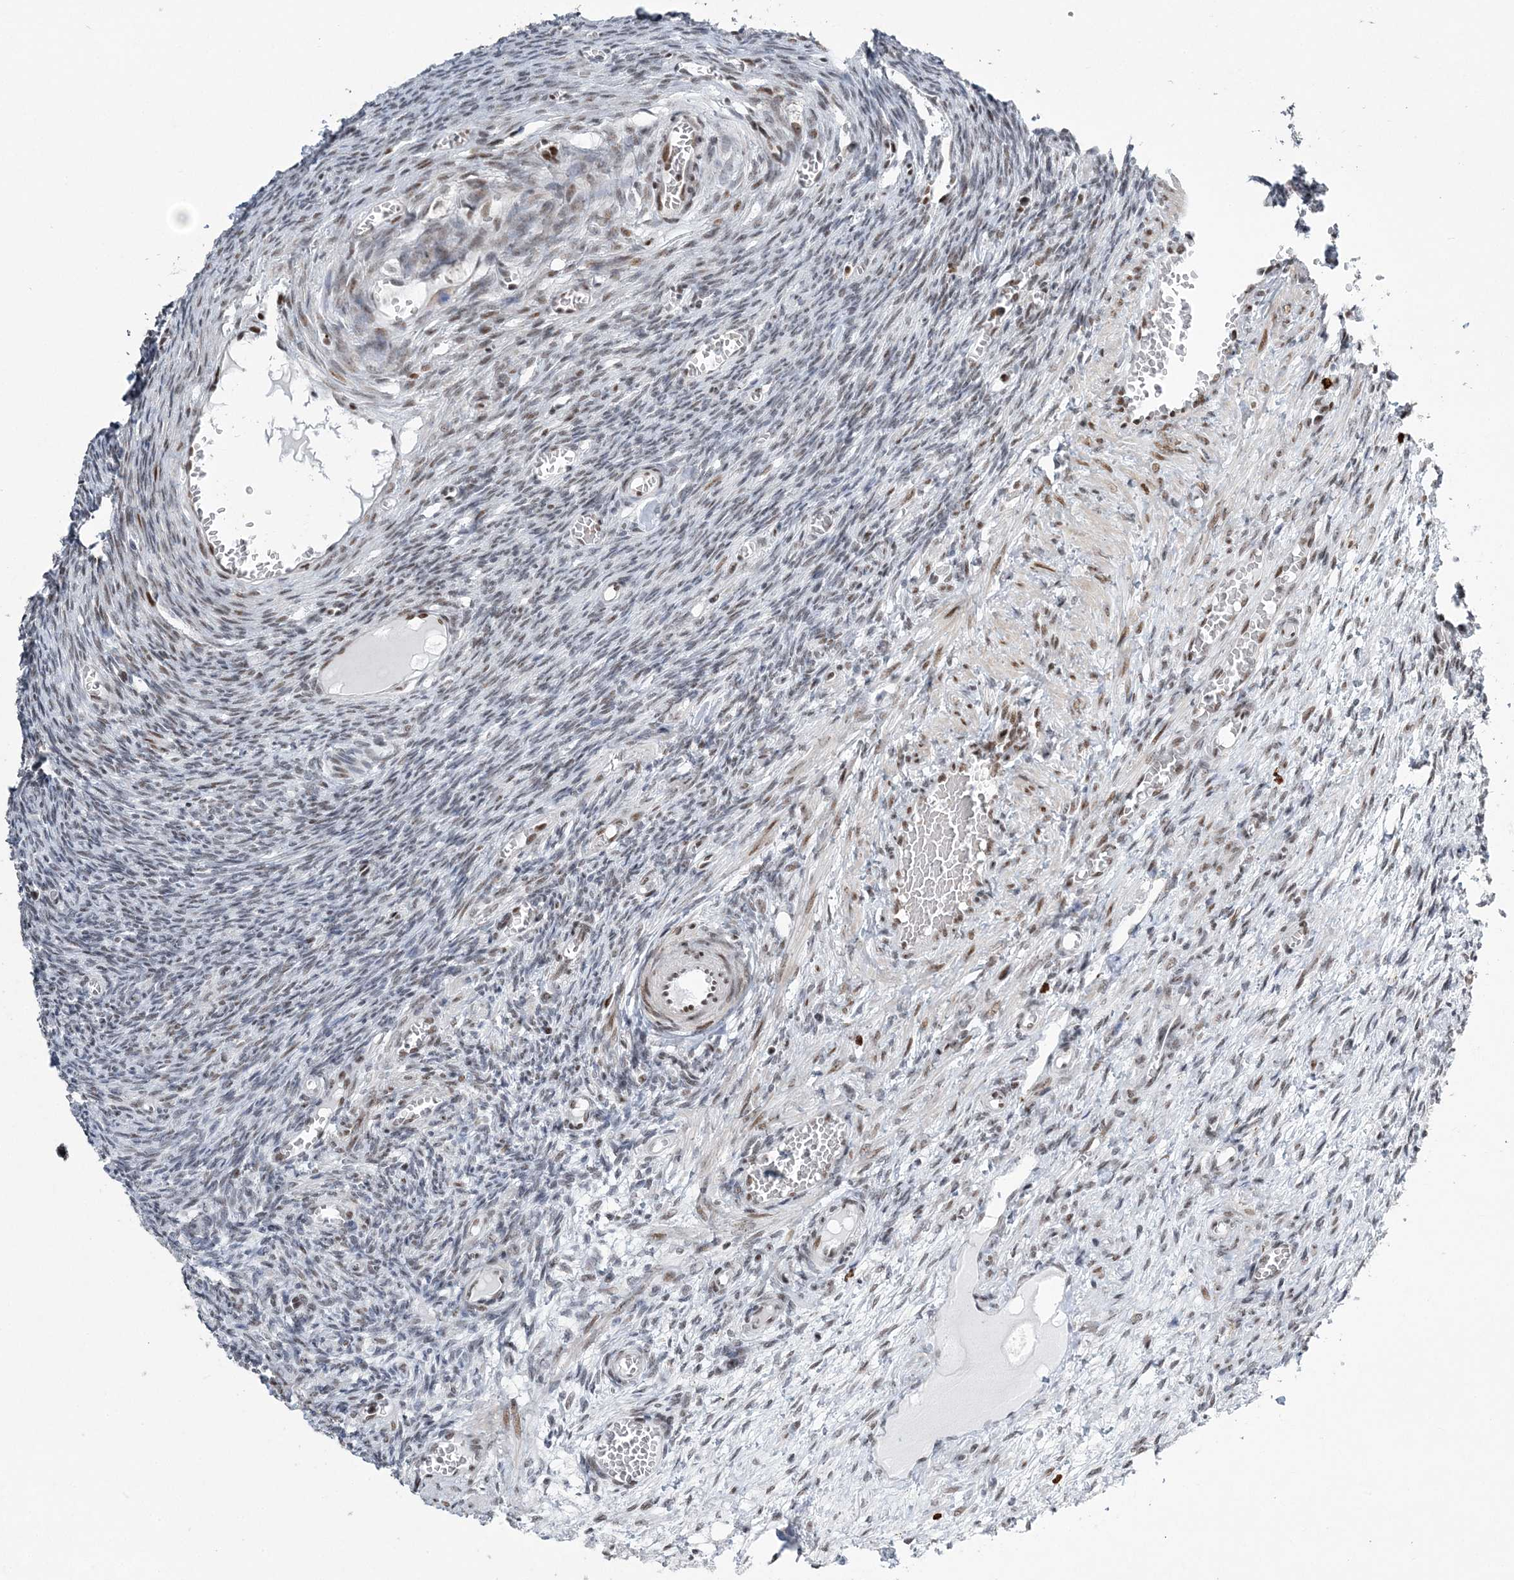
{"staining": {"intensity": "moderate", "quantity": "<25%", "location": "nuclear"}, "tissue": "ovary", "cell_type": "Ovarian stroma cells", "image_type": "normal", "snomed": [{"axis": "morphology", "description": "Normal tissue, NOS"}, {"axis": "topography", "description": "Ovary"}], "caption": "This micrograph reveals immunohistochemistry staining of unremarkable human ovary, with low moderate nuclear positivity in approximately <25% of ovarian stroma cells.", "gene": "ZBTB7A", "patient": {"sex": "female", "age": 27}}